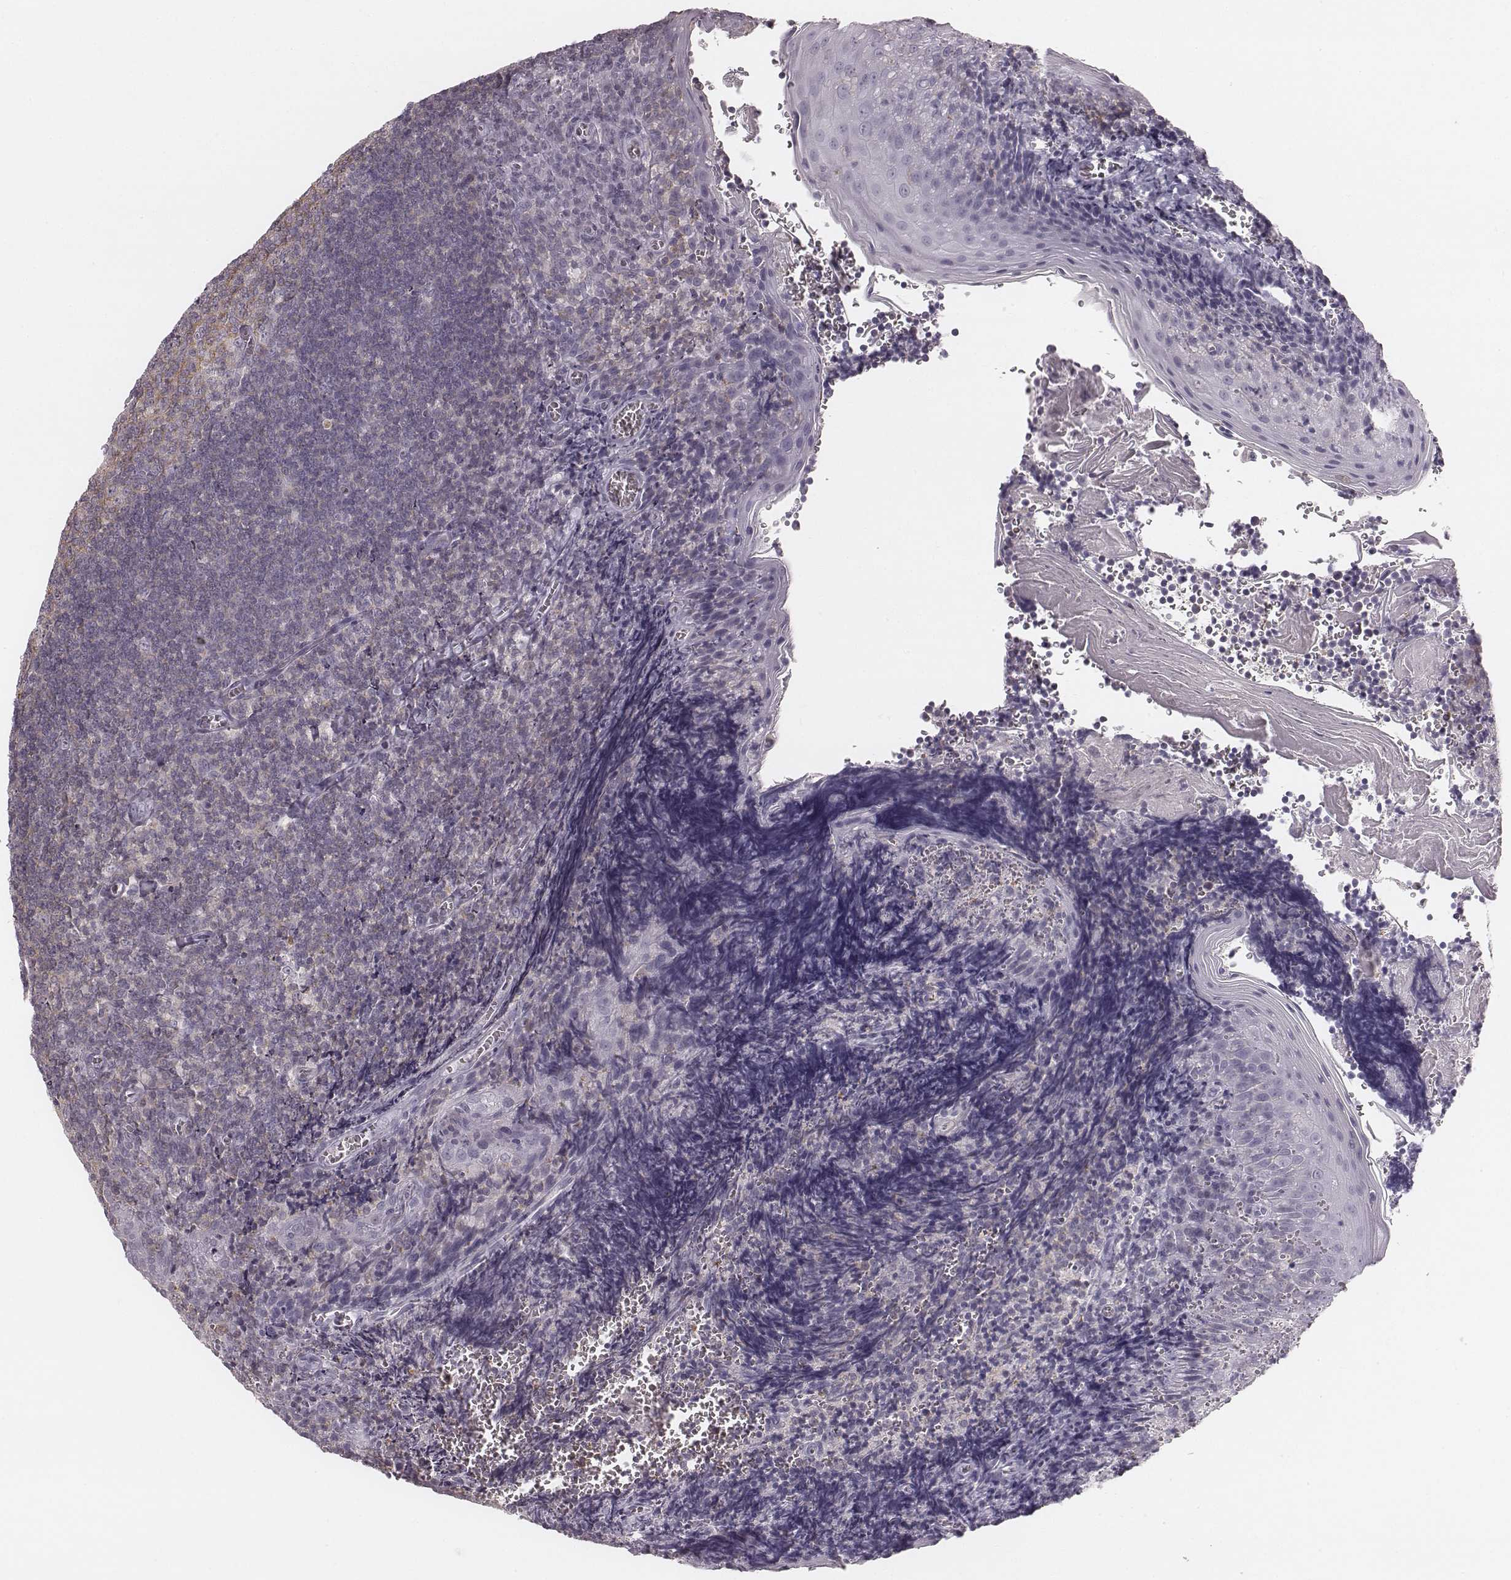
{"staining": {"intensity": "negative", "quantity": "none", "location": "none"}, "tissue": "tonsil", "cell_type": "Germinal center cells", "image_type": "normal", "snomed": [{"axis": "morphology", "description": "Normal tissue, NOS"}, {"axis": "morphology", "description": "Inflammation, NOS"}, {"axis": "topography", "description": "Tonsil"}], "caption": "DAB (3,3'-diaminobenzidine) immunohistochemical staining of benign tonsil shows no significant staining in germinal center cells.", "gene": "ENSG00000285837", "patient": {"sex": "female", "age": 31}}